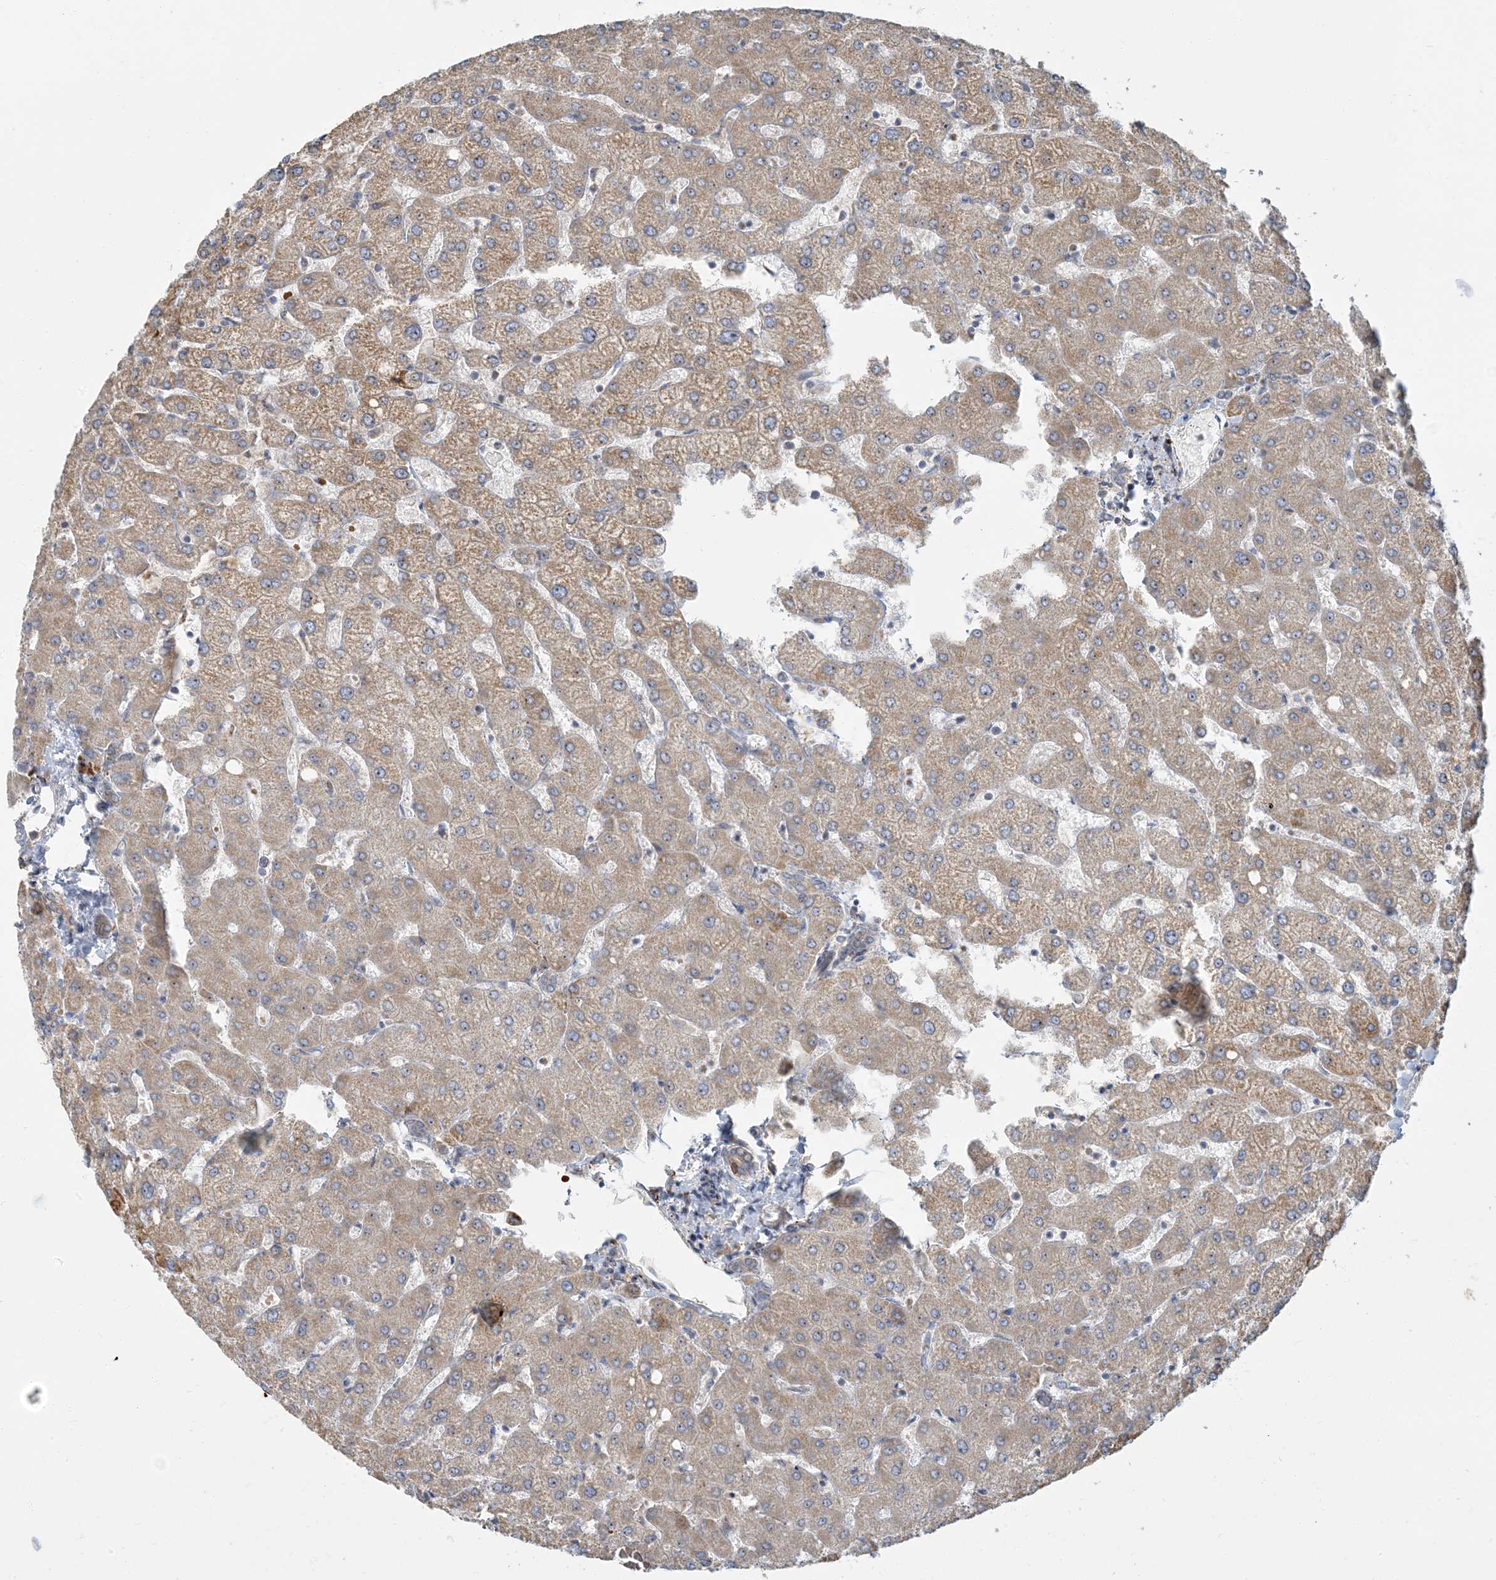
{"staining": {"intensity": "moderate", "quantity": "25%-75%", "location": "cytoplasmic/membranous"}, "tissue": "liver", "cell_type": "Cholangiocytes", "image_type": "normal", "snomed": [{"axis": "morphology", "description": "Normal tissue, NOS"}, {"axis": "topography", "description": "Liver"}], "caption": "Protein expression analysis of unremarkable human liver reveals moderate cytoplasmic/membranous staining in about 25%-75% of cholangiocytes. The protein of interest is stained brown, and the nuclei are stained in blue (DAB (3,3'-diaminobenzidine) IHC with brightfield microscopy, high magnification).", "gene": "LTN1", "patient": {"sex": "female", "age": 54}}